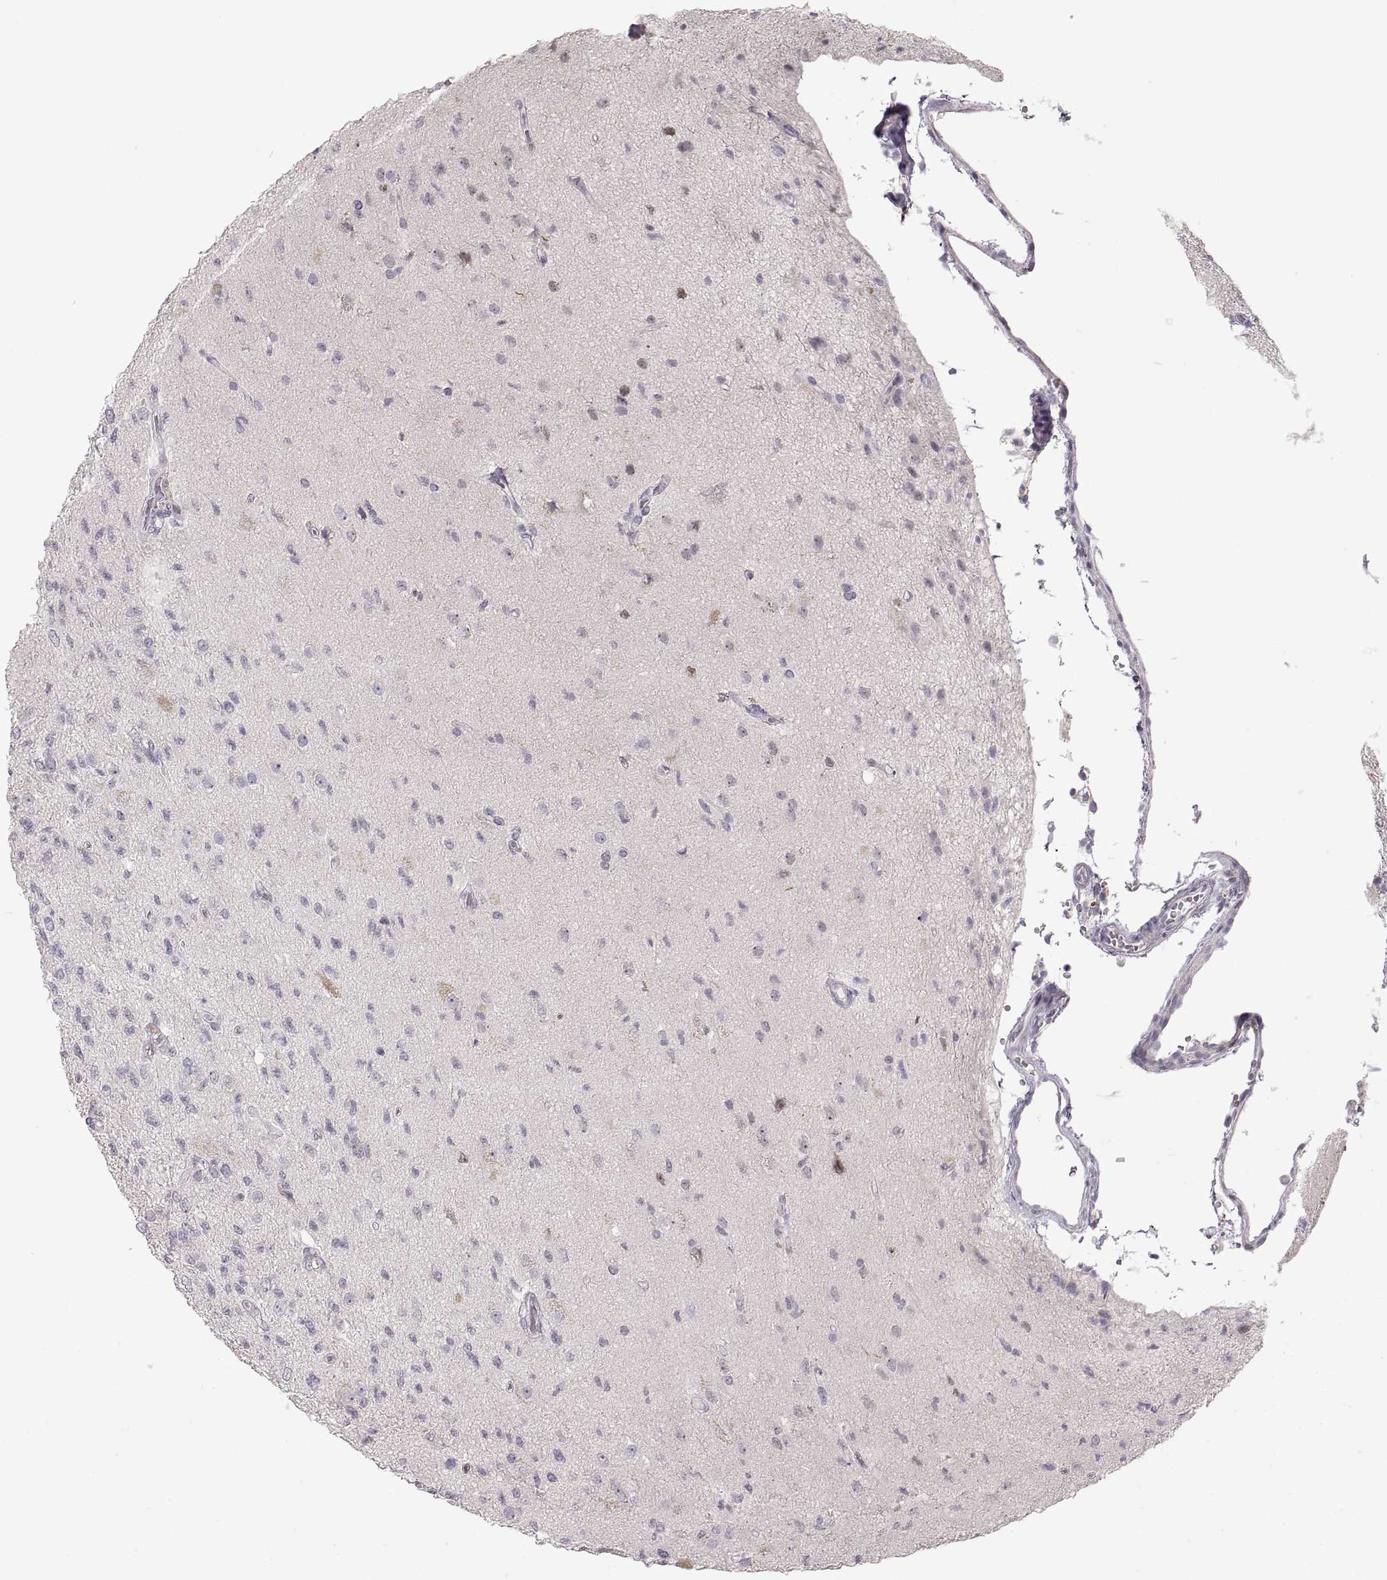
{"staining": {"intensity": "negative", "quantity": "none", "location": "none"}, "tissue": "glioma", "cell_type": "Tumor cells", "image_type": "cancer", "snomed": [{"axis": "morphology", "description": "Glioma, malignant, High grade"}, {"axis": "topography", "description": "Brain"}], "caption": "Glioma was stained to show a protein in brown. There is no significant expression in tumor cells. Brightfield microscopy of immunohistochemistry (IHC) stained with DAB (brown) and hematoxylin (blue), captured at high magnification.", "gene": "PCSK2", "patient": {"sex": "male", "age": 56}}